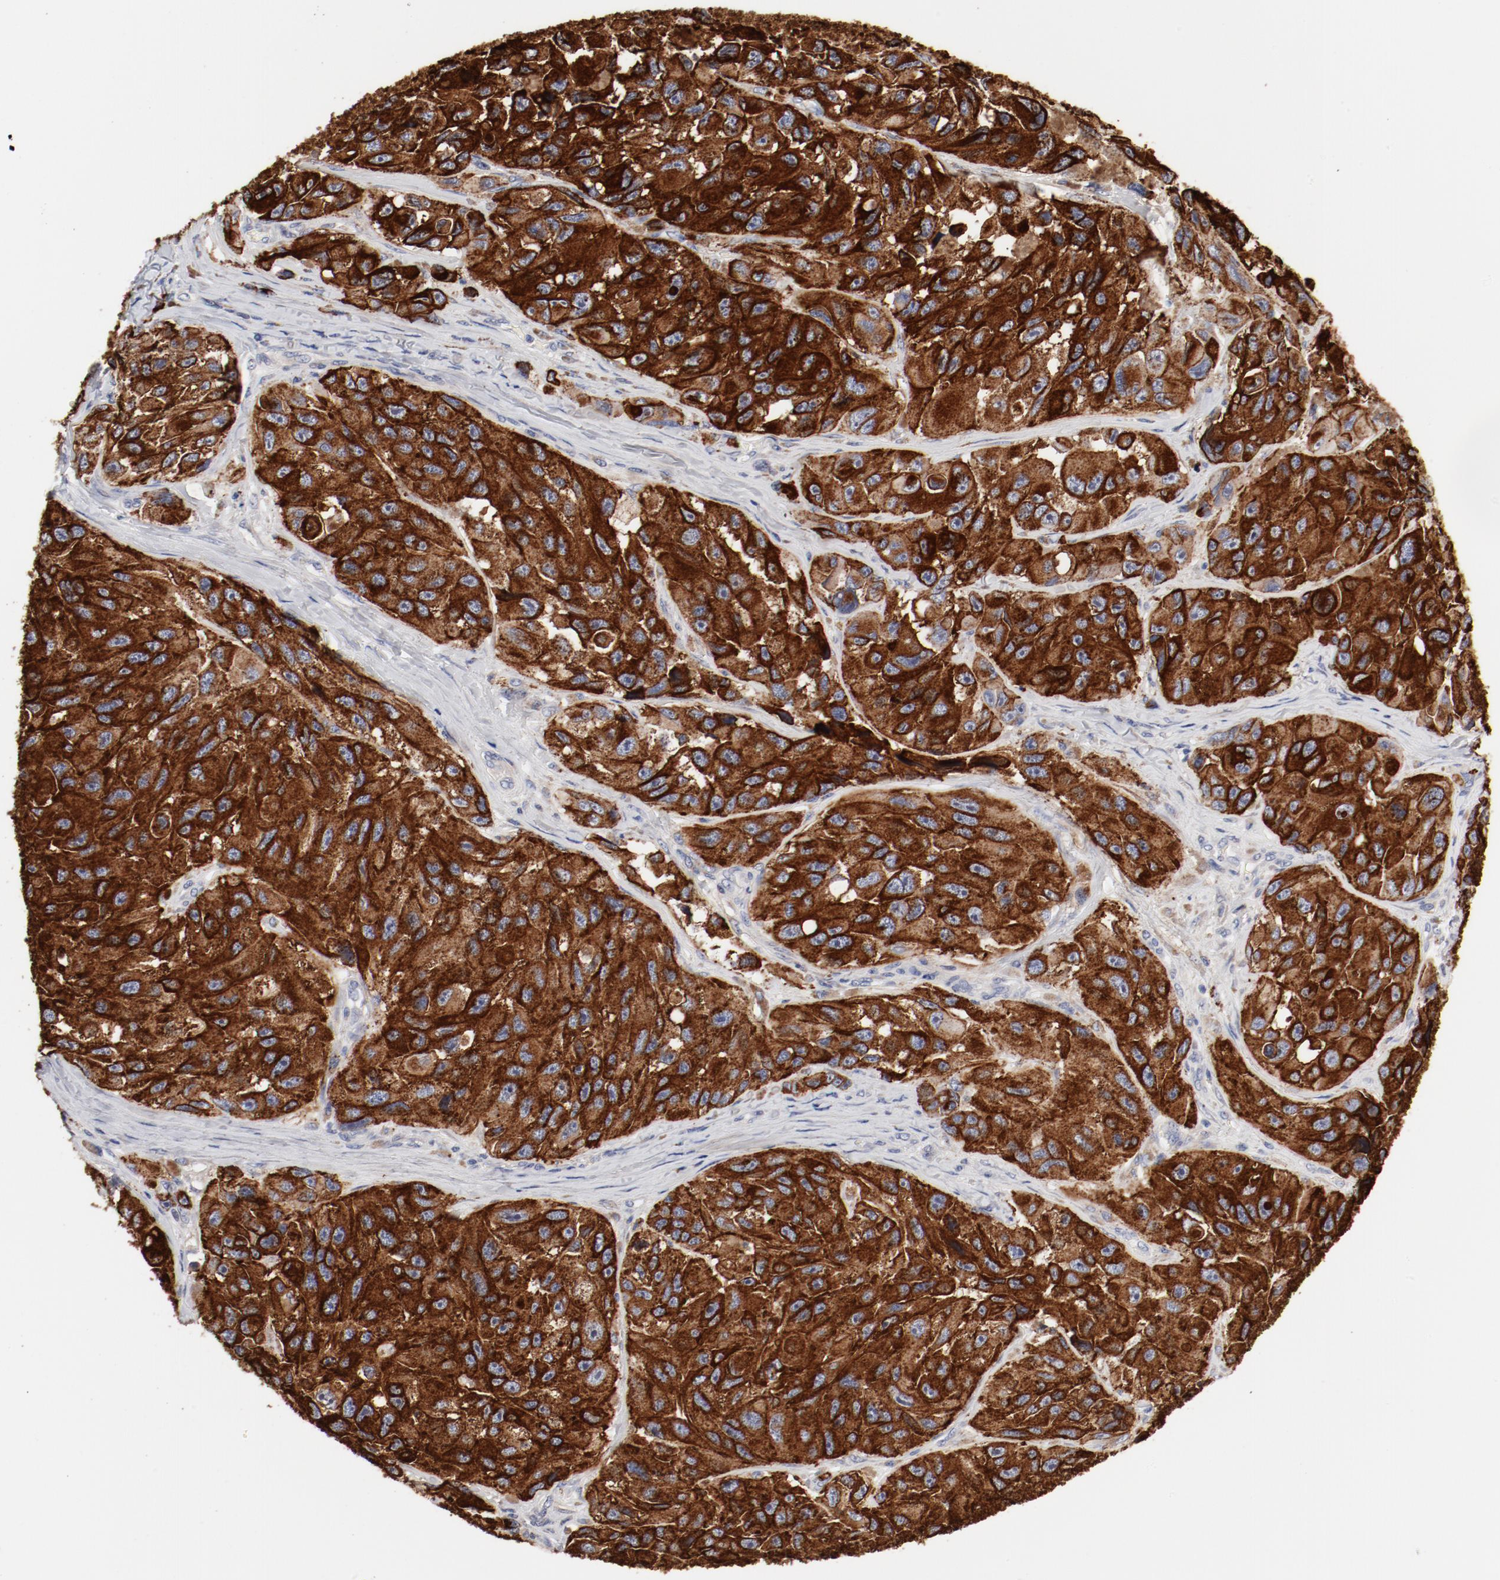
{"staining": {"intensity": "strong", "quantity": ">75%", "location": "cytoplasmic/membranous"}, "tissue": "melanoma", "cell_type": "Tumor cells", "image_type": "cancer", "snomed": [{"axis": "morphology", "description": "Malignant melanoma, NOS"}, {"axis": "topography", "description": "Skin"}], "caption": "A micrograph of malignant melanoma stained for a protein exhibits strong cytoplasmic/membranous brown staining in tumor cells. The staining was performed using DAB (3,3'-diaminobenzidine) to visualize the protein expression in brown, while the nuclei were stained in blue with hematoxylin (Magnification: 20x).", "gene": "GPR143", "patient": {"sex": "female", "age": 73}}